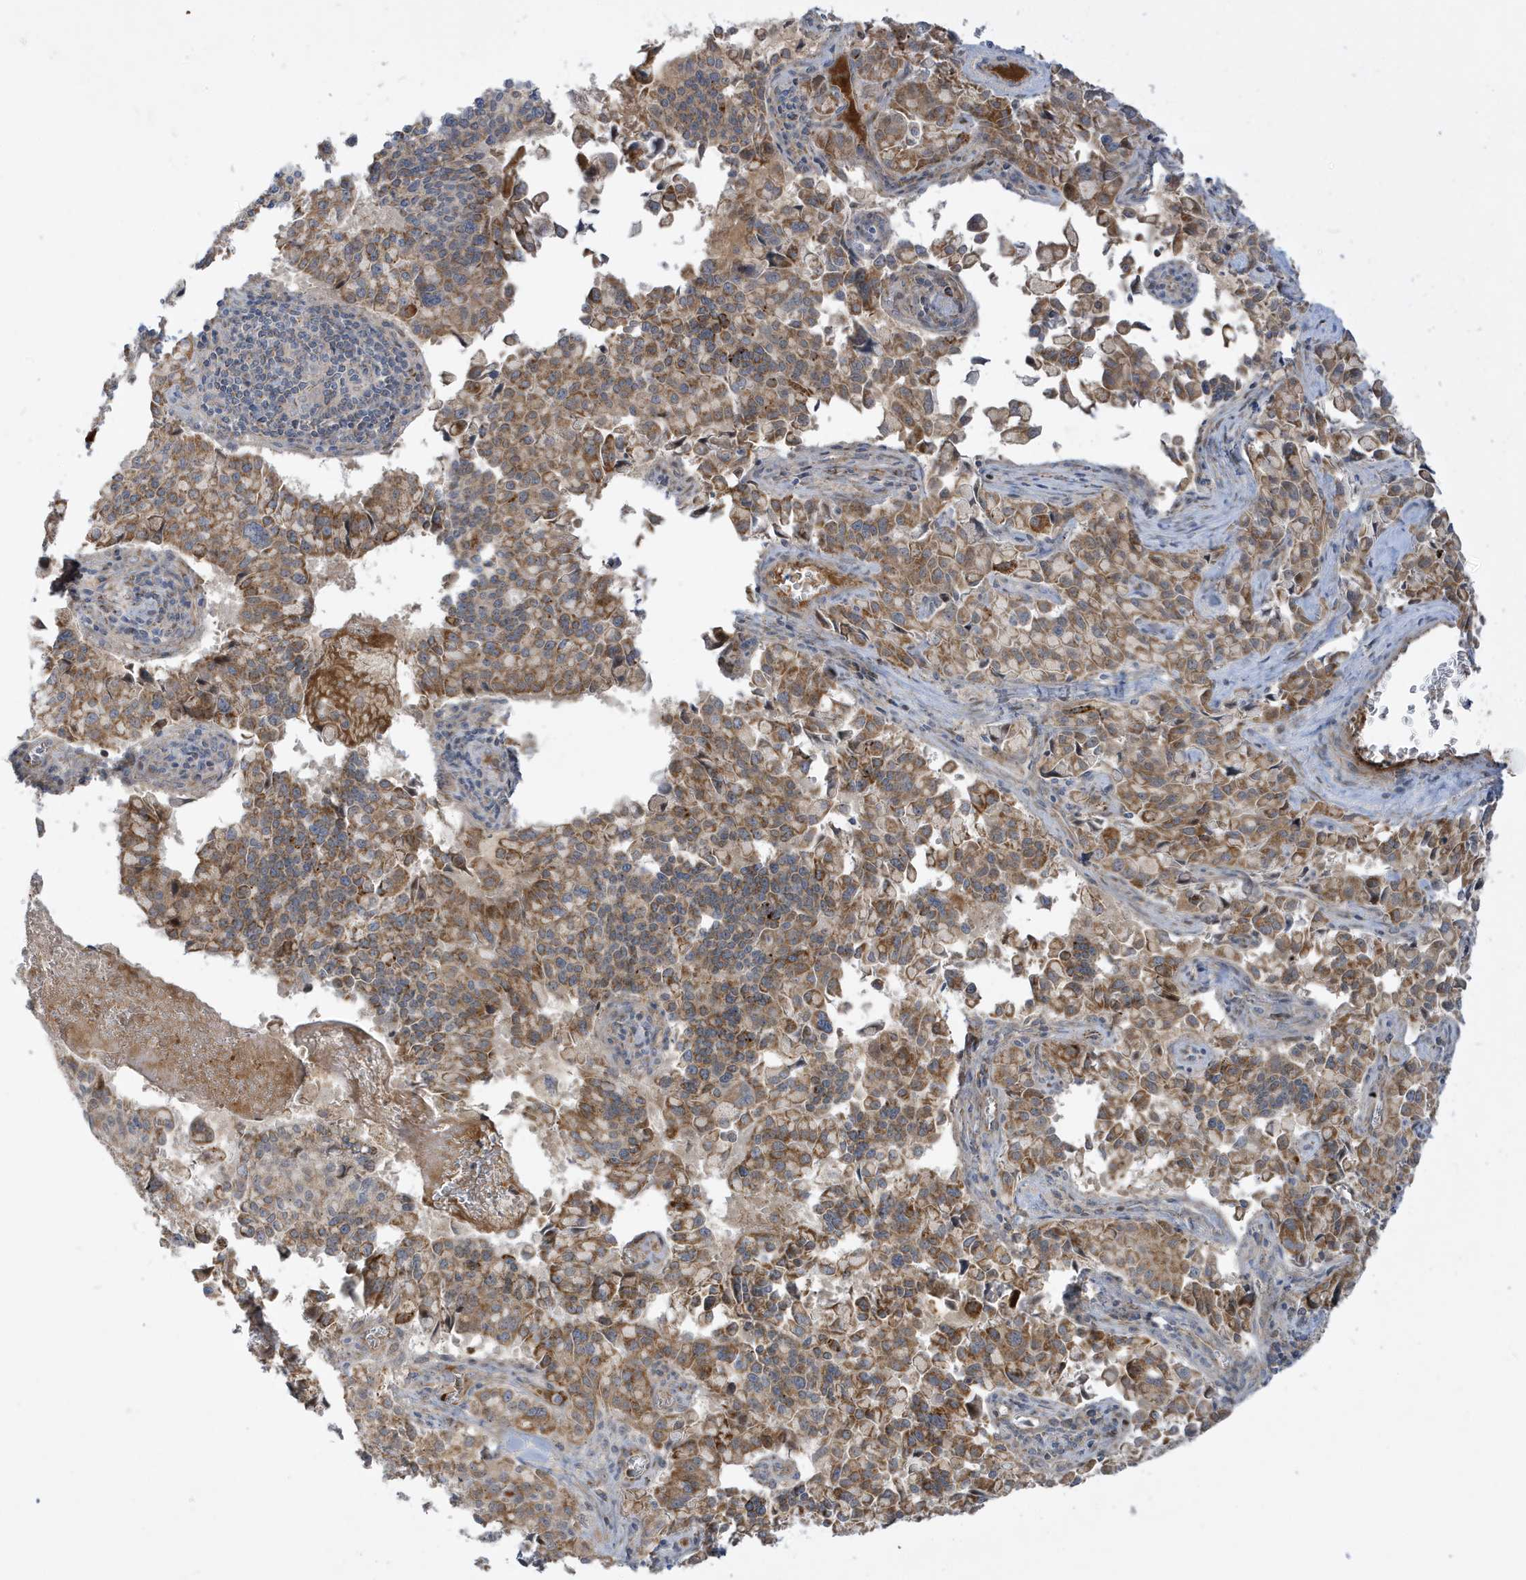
{"staining": {"intensity": "moderate", "quantity": ">75%", "location": "cytoplasmic/membranous"}, "tissue": "pancreatic cancer", "cell_type": "Tumor cells", "image_type": "cancer", "snomed": [{"axis": "morphology", "description": "Adenocarcinoma, NOS"}, {"axis": "topography", "description": "Pancreas"}], "caption": "Adenocarcinoma (pancreatic) tissue exhibits moderate cytoplasmic/membranous positivity in about >75% of tumor cells (Stains: DAB (3,3'-diaminobenzidine) in brown, nuclei in blue, Microscopy: brightfield microscopy at high magnification).", "gene": "IFT57", "patient": {"sex": "male", "age": 65}}